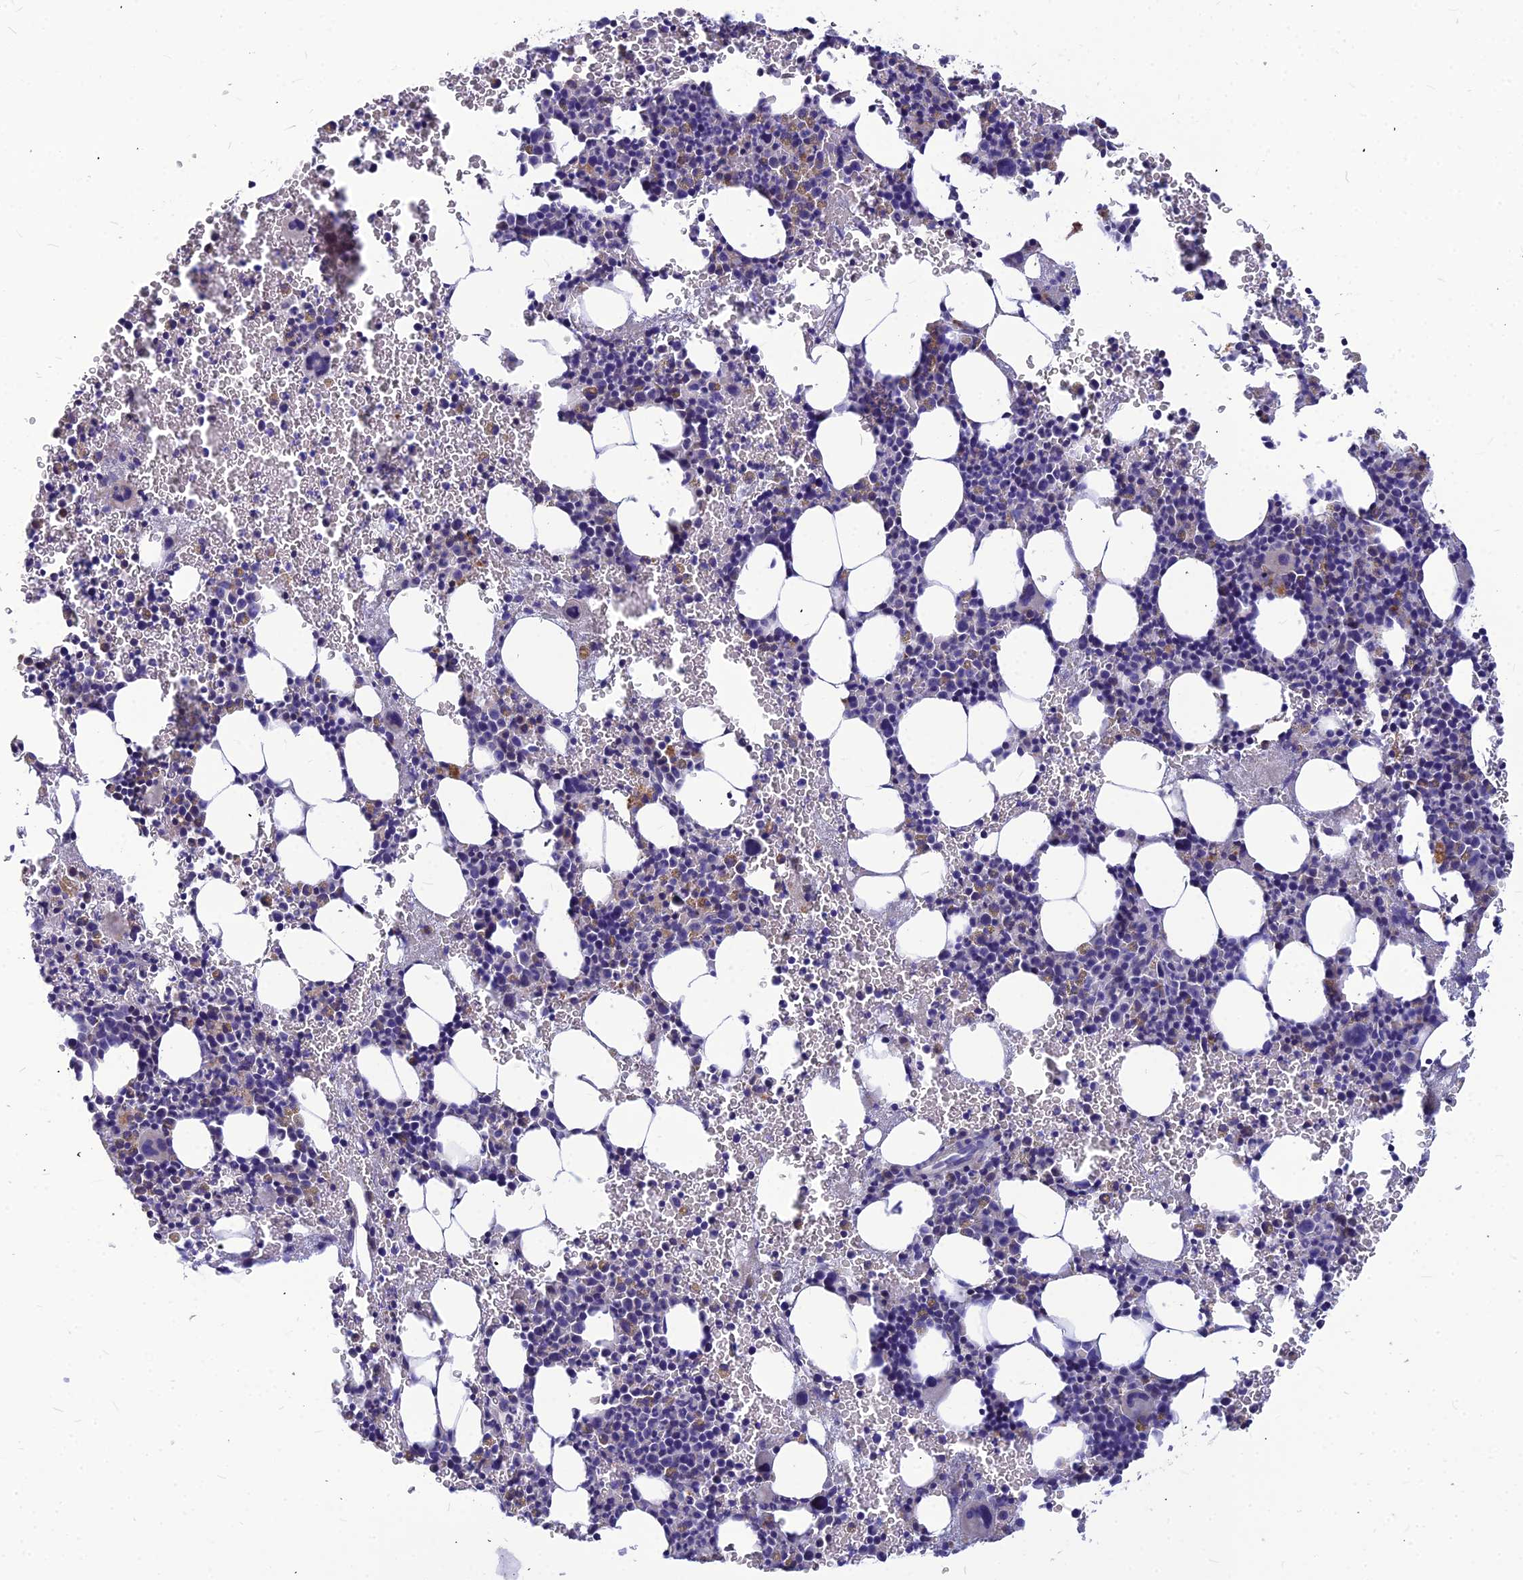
{"staining": {"intensity": "negative", "quantity": "none", "location": "none"}, "tissue": "bone marrow", "cell_type": "Hematopoietic cells", "image_type": "normal", "snomed": [{"axis": "morphology", "description": "Normal tissue, NOS"}, {"axis": "topography", "description": "Bone marrow"}], "caption": "Immunohistochemical staining of benign bone marrow reveals no significant staining in hematopoietic cells.", "gene": "ASPHD1", "patient": {"sex": "male", "age": 41}}